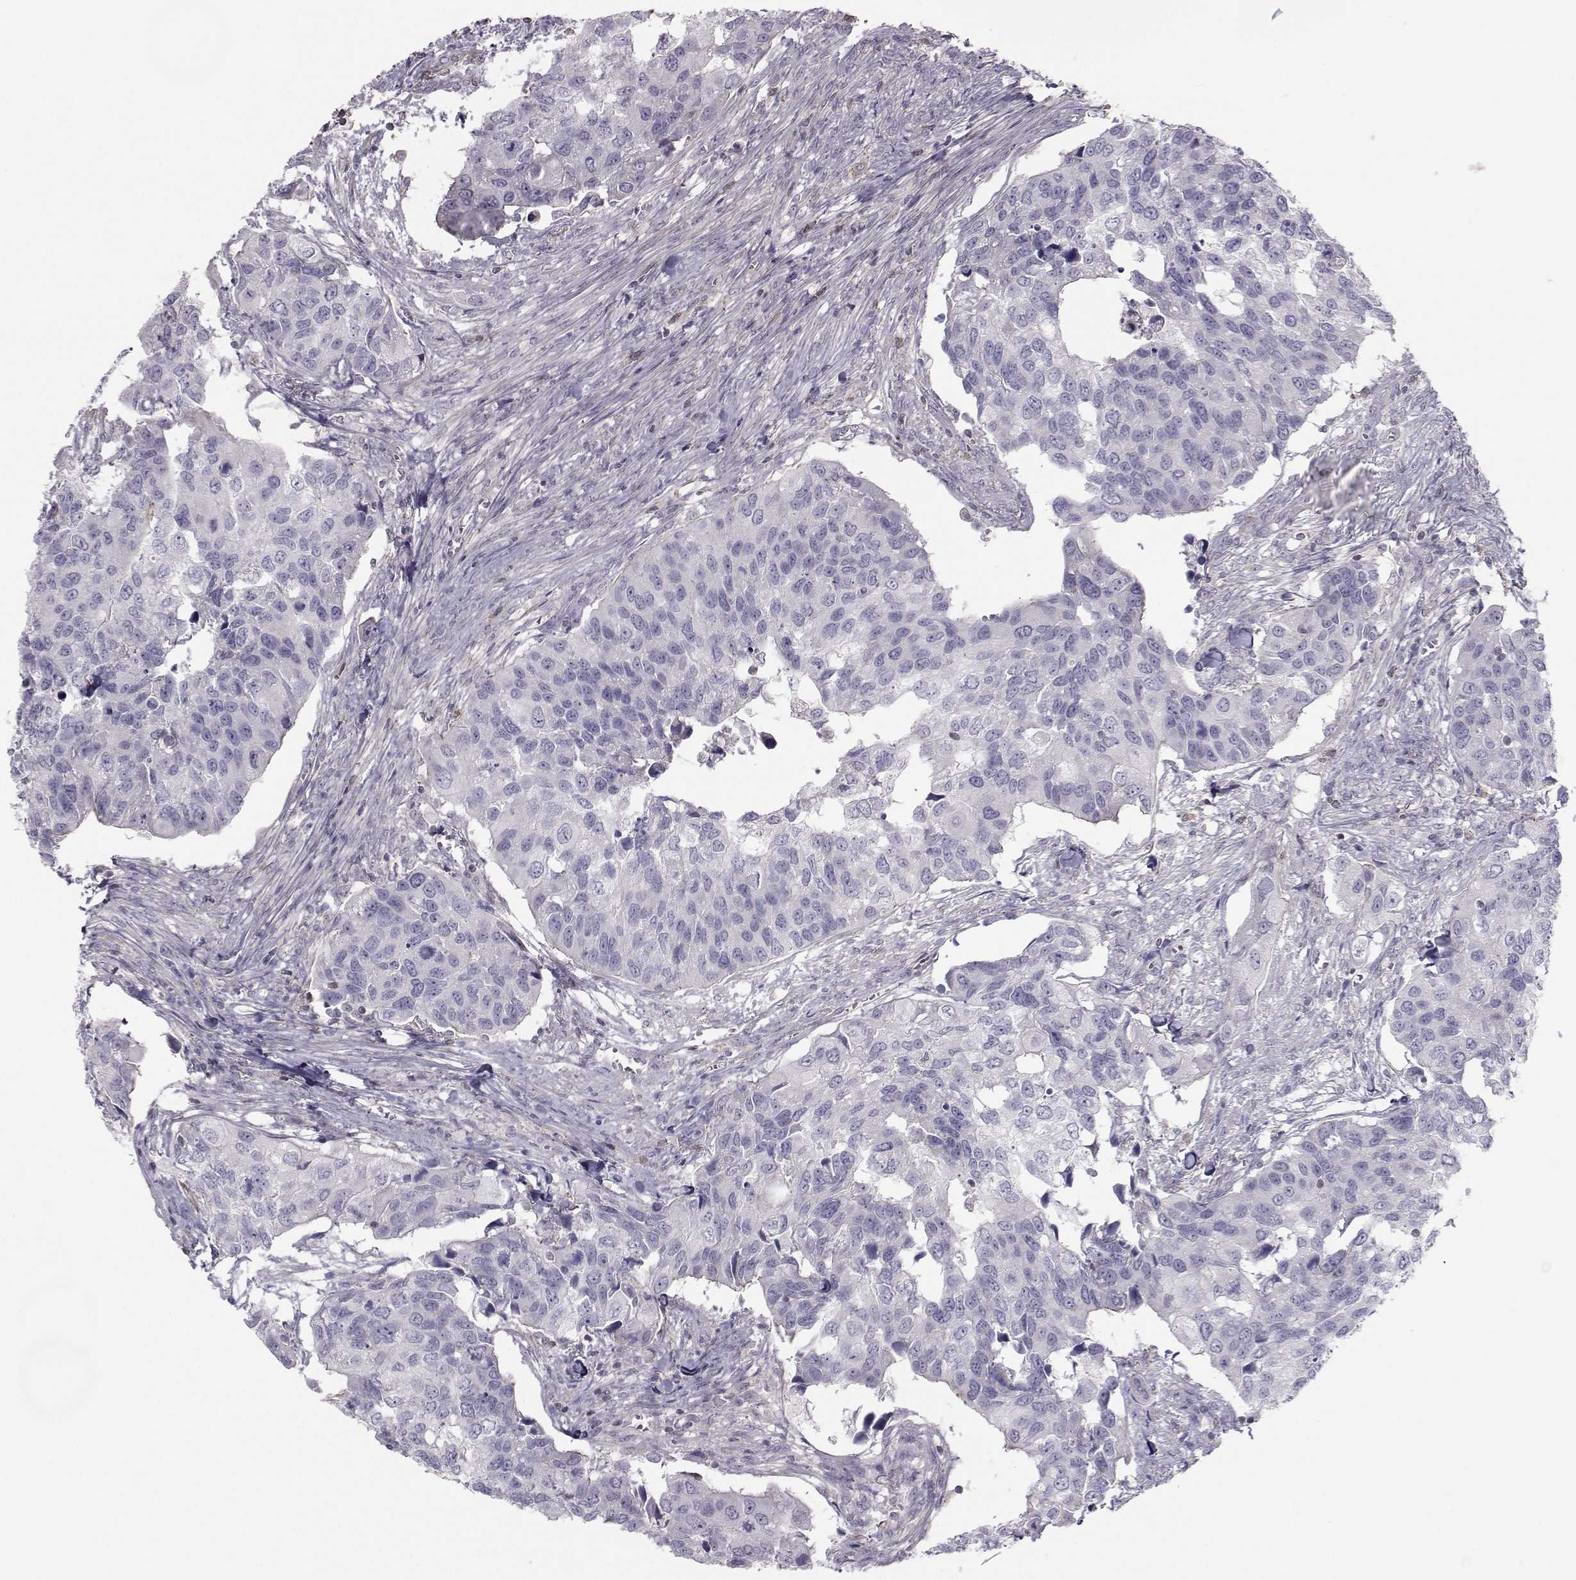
{"staining": {"intensity": "negative", "quantity": "none", "location": "none"}, "tissue": "urothelial cancer", "cell_type": "Tumor cells", "image_type": "cancer", "snomed": [{"axis": "morphology", "description": "Urothelial carcinoma, High grade"}, {"axis": "topography", "description": "Urinary bladder"}], "caption": "An immunohistochemistry image of urothelial cancer is shown. There is no staining in tumor cells of urothelial cancer.", "gene": "GARIN3", "patient": {"sex": "male", "age": 60}}